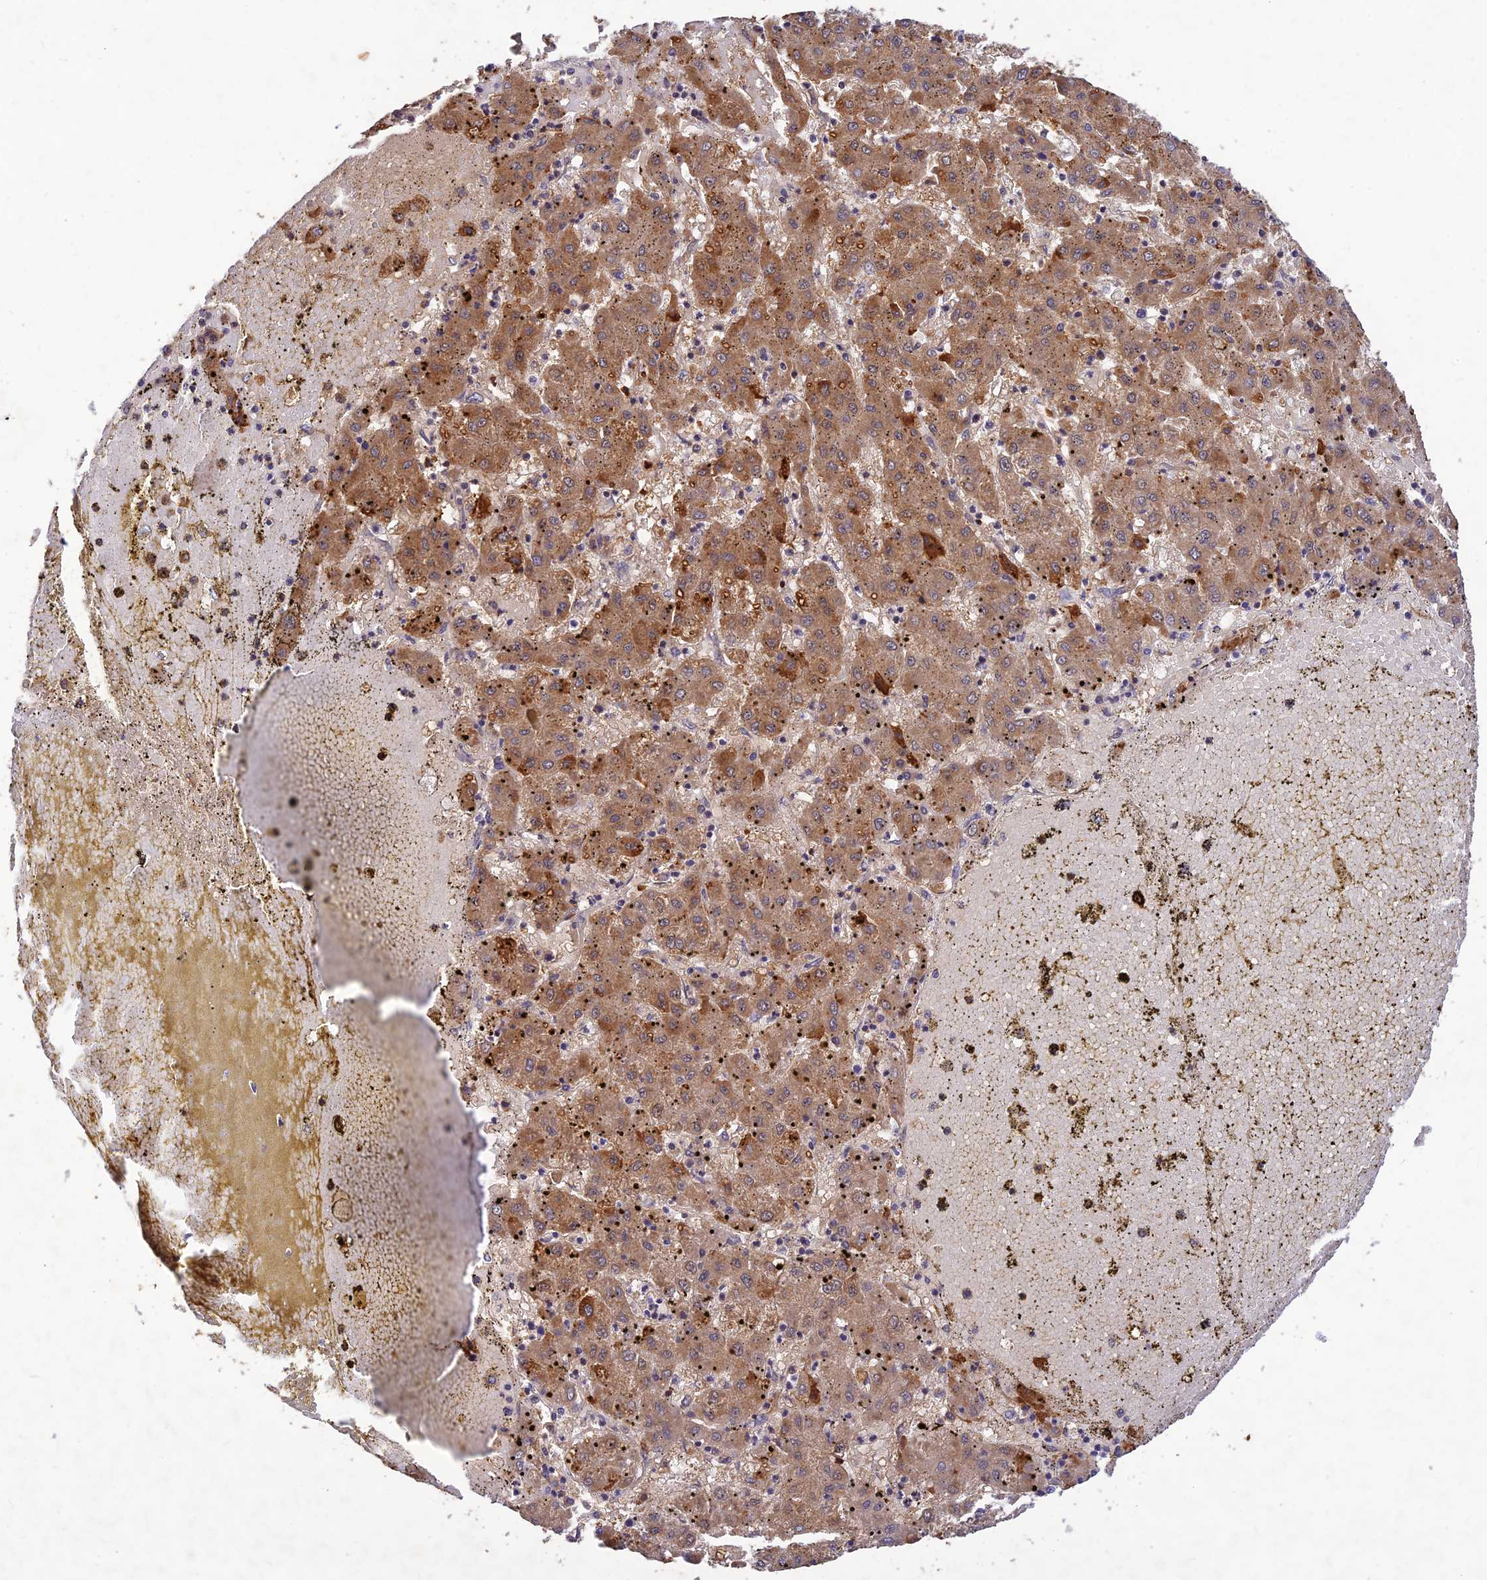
{"staining": {"intensity": "moderate", "quantity": ">75%", "location": "cytoplasmic/membranous"}, "tissue": "liver cancer", "cell_type": "Tumor cells", "image_type": "cancer", "snomed": [{"axis": "morphology", "description": "Carcinoma, Hepatocellular, NOS"}, {"axis": "topography", "description": "Liver"}], "caption": "A photomicrograph of hepatocellular carcinoma (liver) stained for a protein exhibits moderate cytoplasmic/membranous brown staining in tumor cells. The staining was performed using DAB, with brown indicating positive protein expression. Nuclei are stained blue with hematoxylin.", "gene": "ACSM5", "patient": {"sex": "male", "age": 72}}